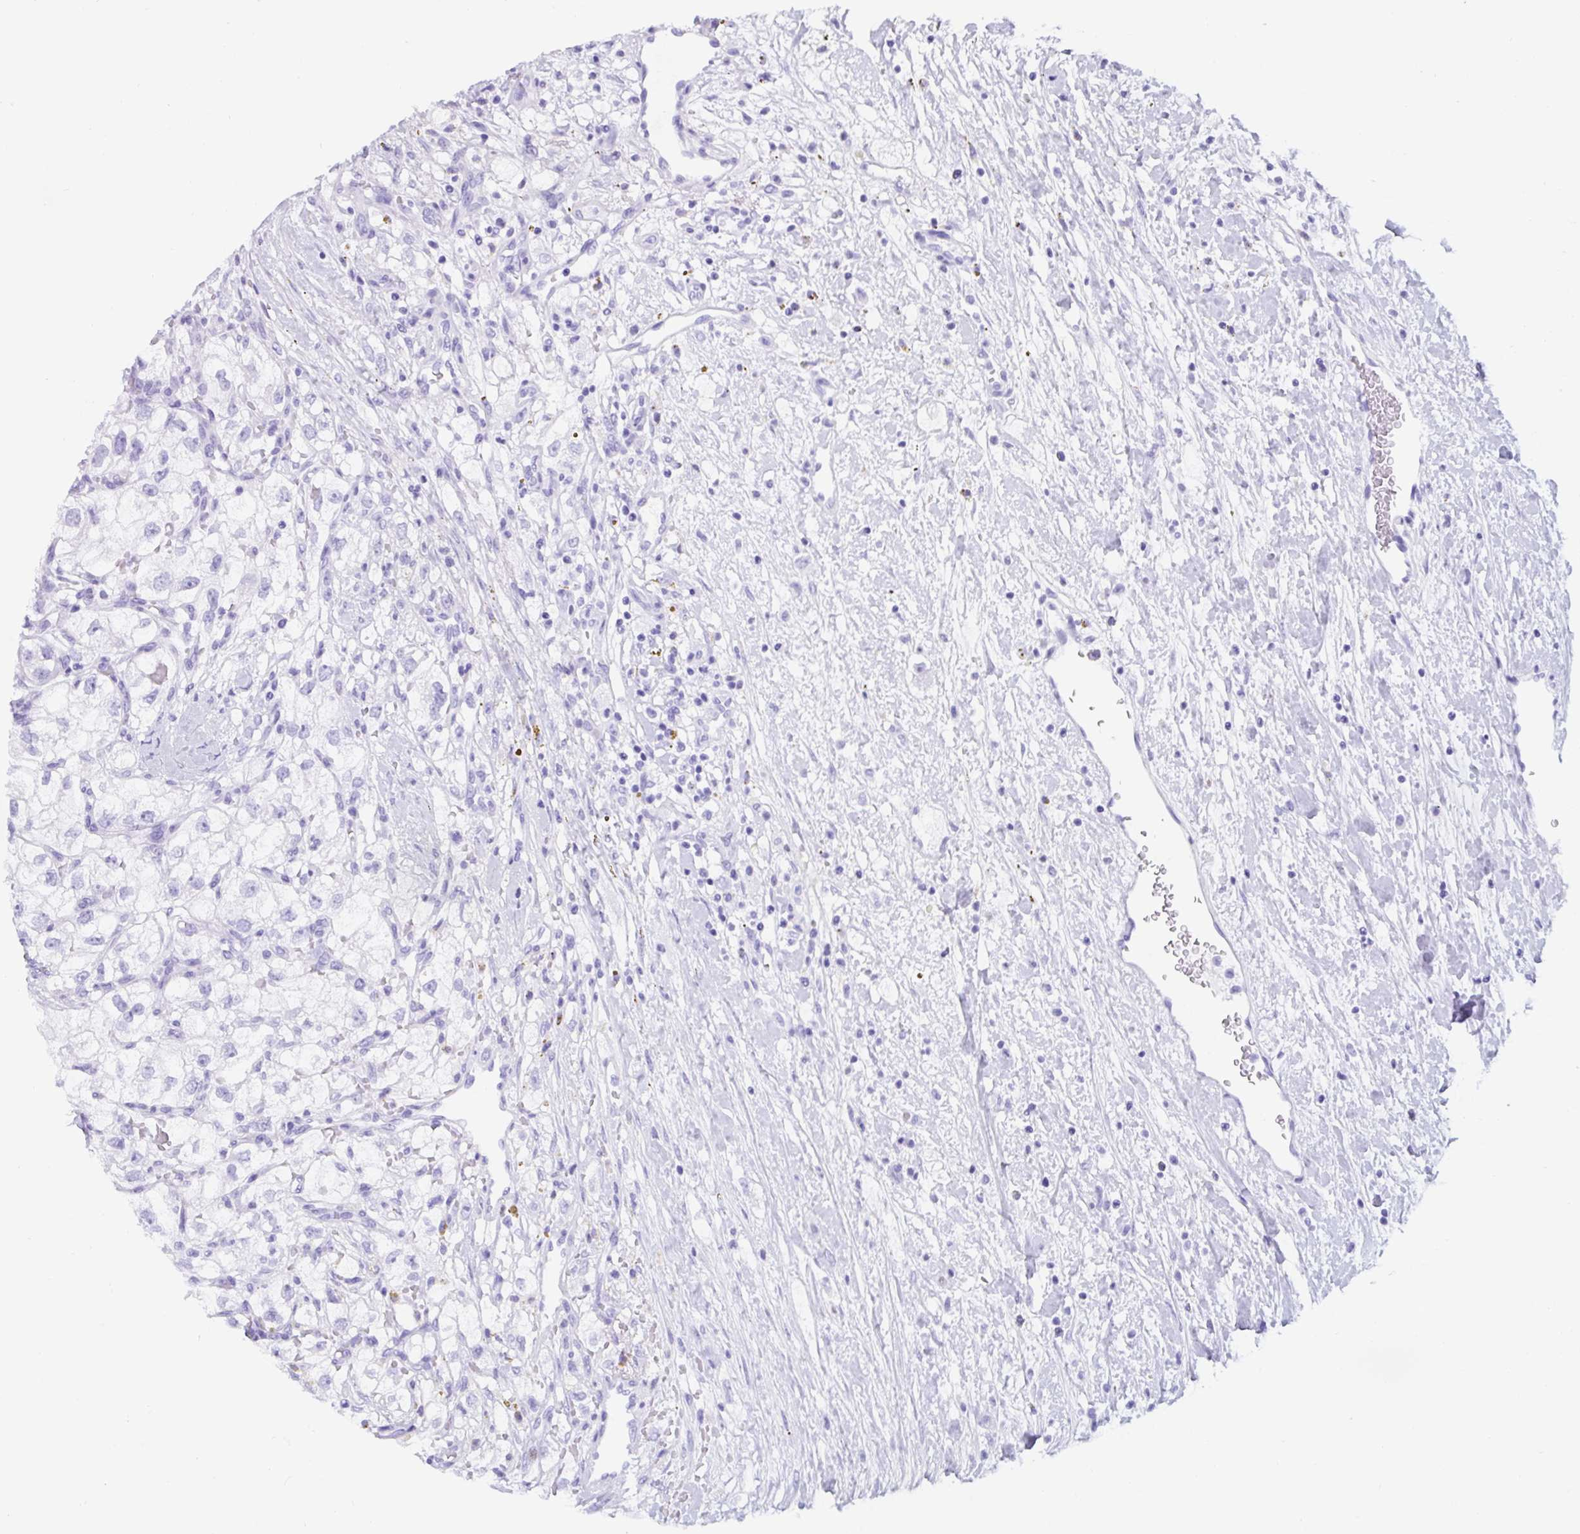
{"staining": {"intensity": "negative", "quantity": "none", "location": "none"}, "tissue": "renal cancer", "cell_type": "Tumor cells", "image_type": "cancer", "snomed": [{"axis": "morphology", "description": "Adenocarcinoma, NOS"}, {"axis": "topography", "description": "Kidney"}], "caption": "Photomicrograph shows no significant protein staining in tumor cells of renal cancer. Nuclei are stained in blue.", "gene": "ST13", "patient": {"sex": "male", "age": 59}}